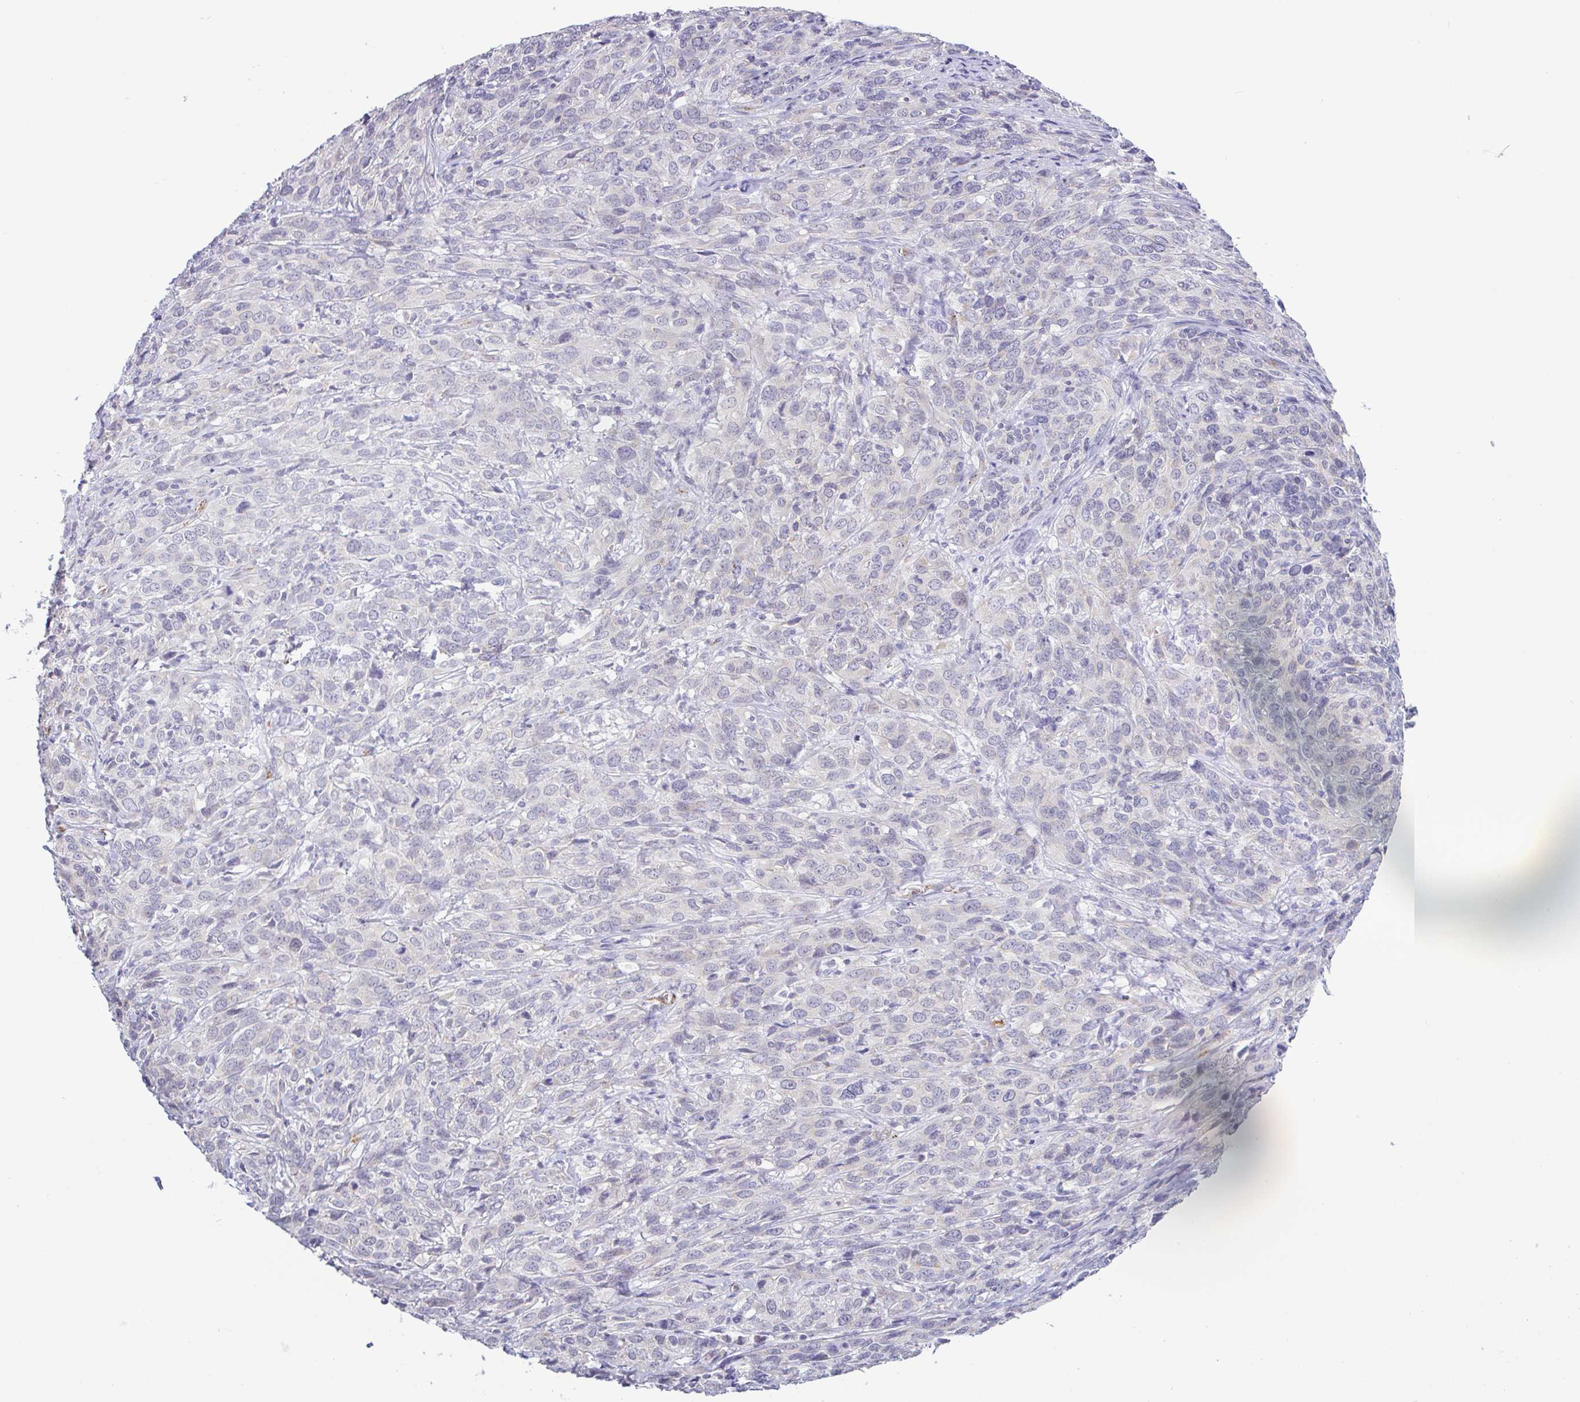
{"staining": {"intensity": "negative", "quantity": "none", "location": "none"}, "tissue": "cervical cancer", "cell_type": "Tumor cells", "image_type": "cancer", "snomed": [{"axis": "morphology", "description": "Squamous cell carcinoma, NOS"}, {"axis": "topography", "description": "Cervix"}], "caption": "Tumor cells show no significant protein staining in cervical cancer (squamous cell carcinoma). Nuclei are stained in blue.", "gene": "PLCD4", "patient": {"sex": "female", "age": 51}}